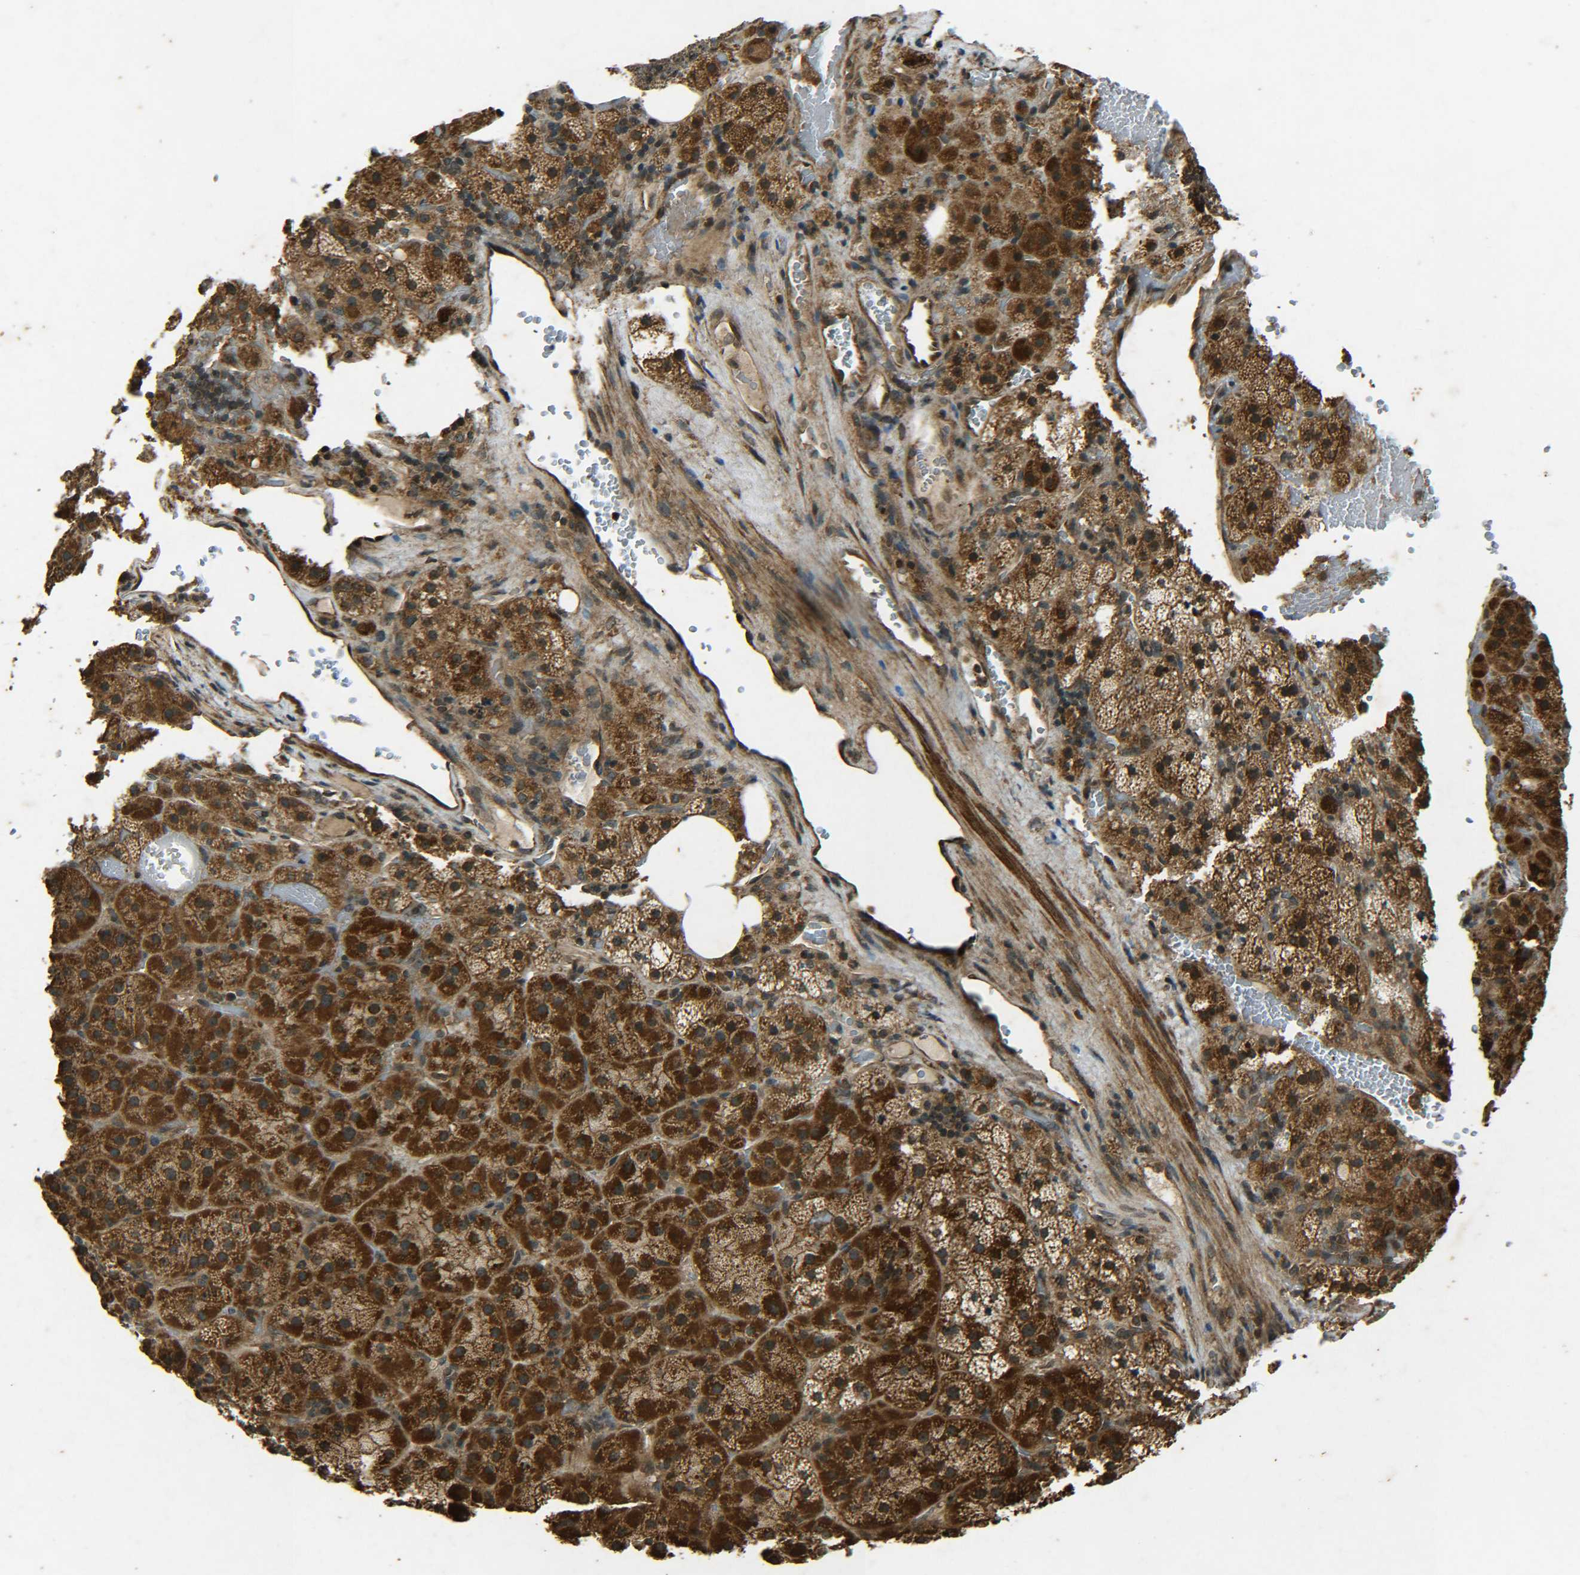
{"staining": {"intensity": "strong", "quantity": ">75%", "location": "cytoplasmic/membranous"}, "tissue": "adrenal gland", "cell_type": "Glandular cells", "image_type": "normal", "snomed": [{"axis": "morphology", "description": "Normal tissue, NOS"}, {"axis": "topography", "description": "Adrenal gland"}], "caption": "A brown stain shows strong cytoplasmic/membranous staining of a protein in glandular cells of unremarkable adrenal gland.", "gene": "PLK2", "patient": {"sex": "female", "age": 59}}